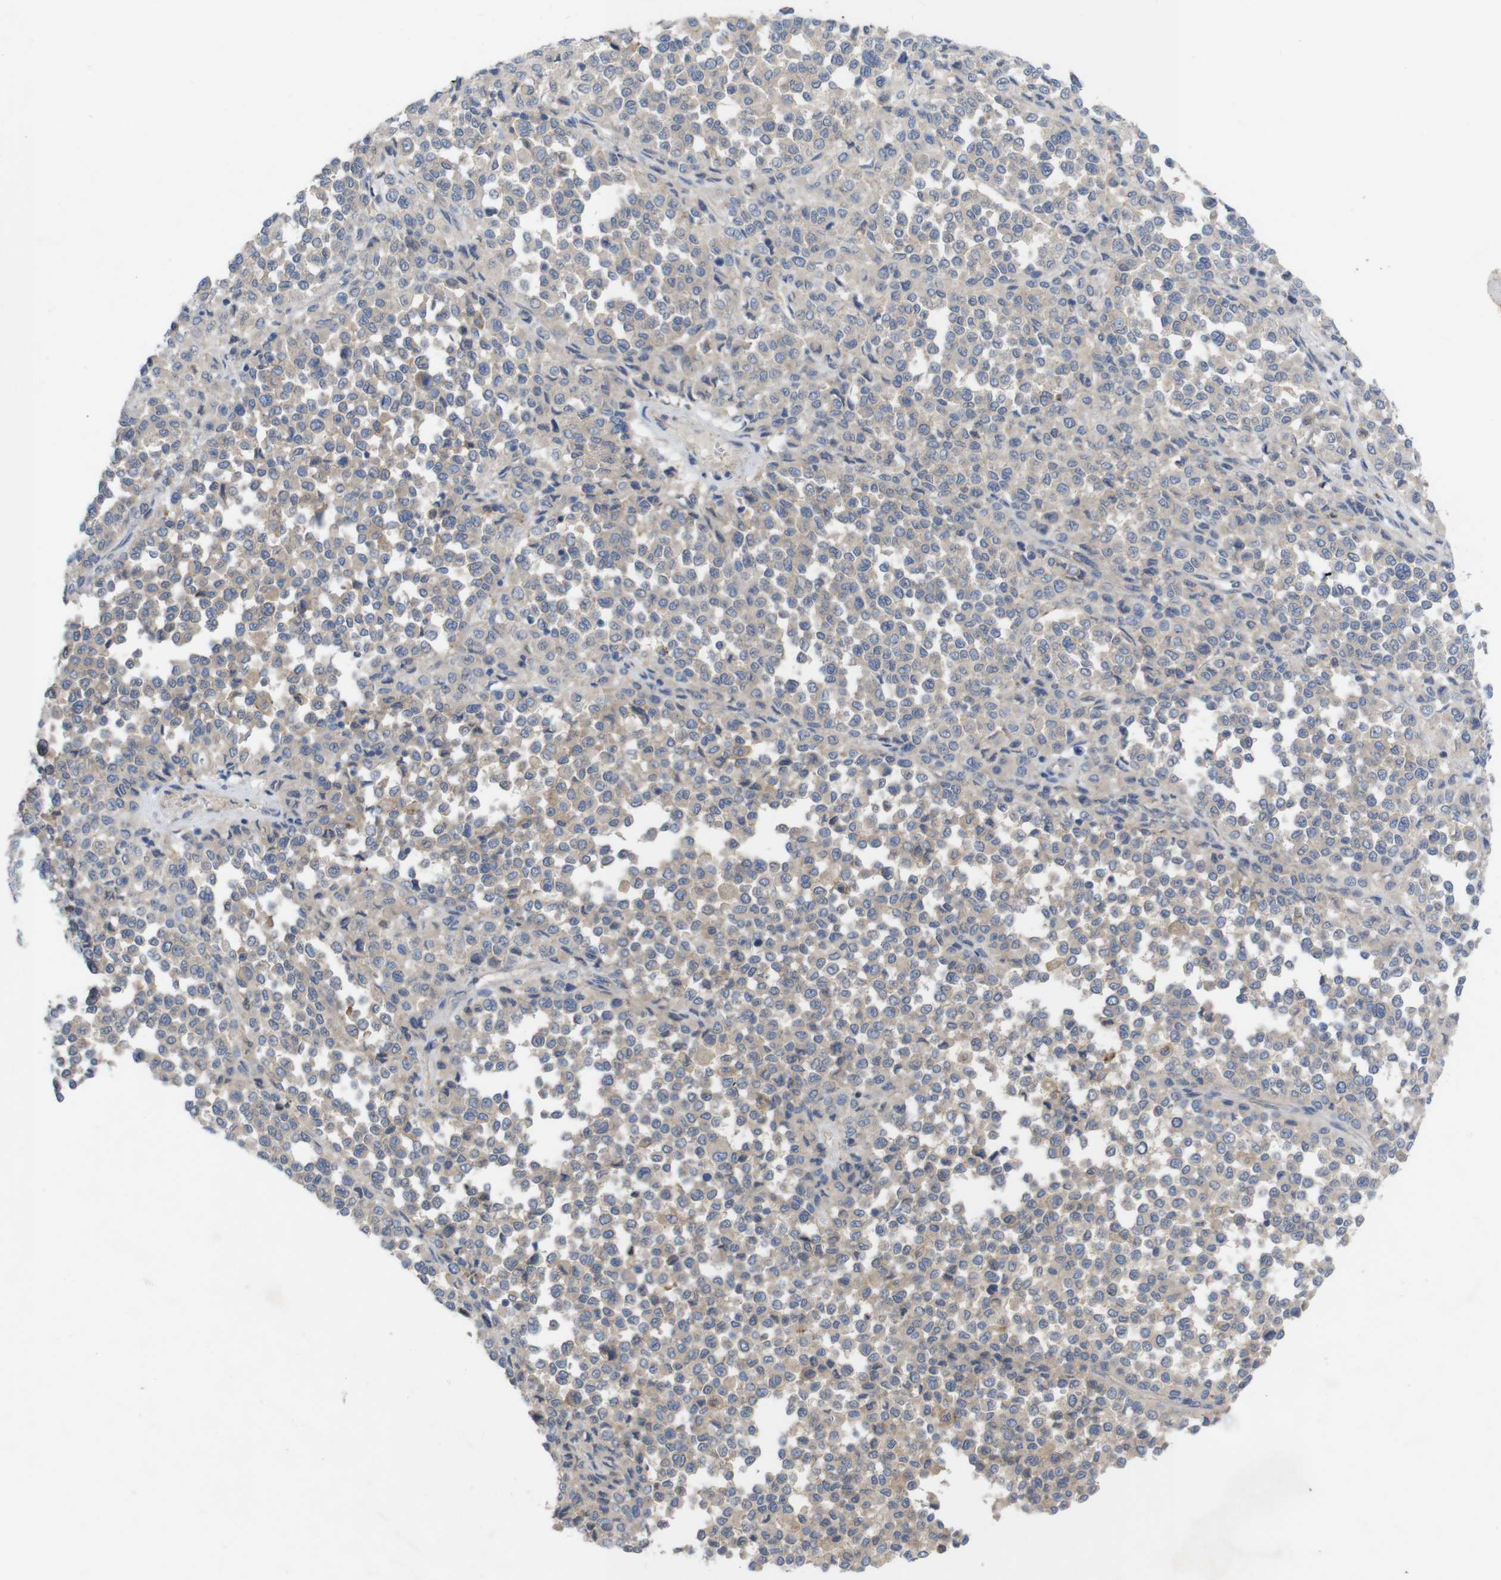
{"staining": {"intensity": "negative", "quantity": "none", "location": "none"}, "tissue": "melanoma", "cell_type": "Tumor cells", "image_type": "cancer", "snomed": [{"axis": "morphology", "description": "Malignant melanoma, Metastatic site"}, {"axis": "topography", "description": "Pancreas"}], "caption": "Immunohistochemical staining of human malignant melanoma (metastatic site) reveals no significant expression in tumor cells.", "gene": "KIDINS220", "patient": {"sex": "female", "age": 30}}